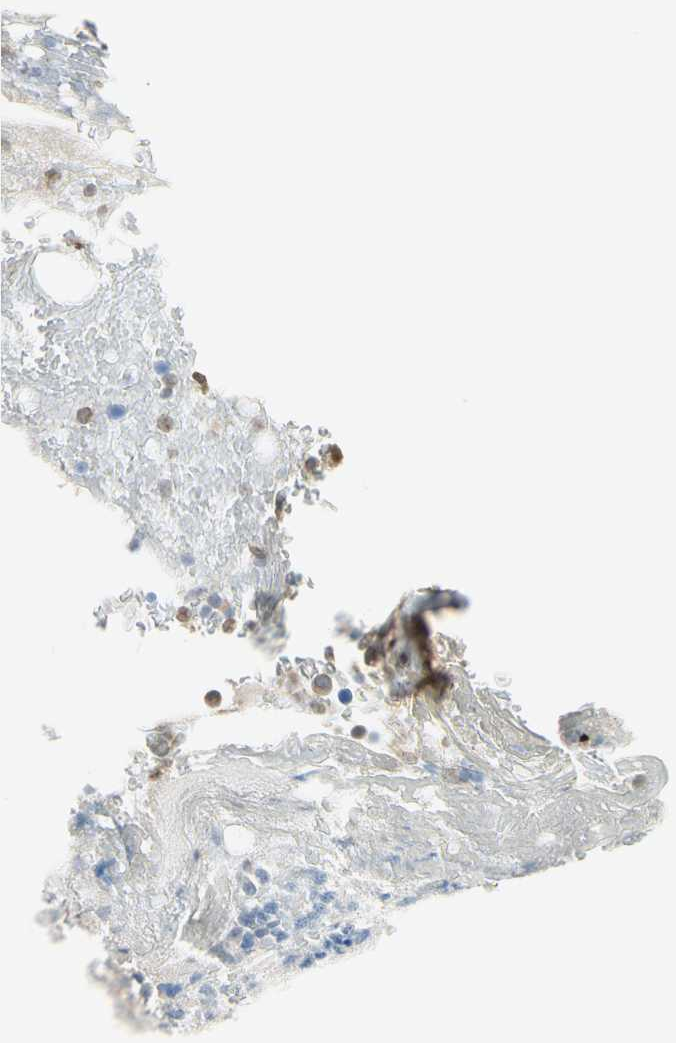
{"staining": {"intensity": "moderate", "quantity": "25%-75%", "location": "cytoplasmic/membranous,nuclear"}, "tissue": "bone marrow", "cell_type": "Hematopoietic cells", "image_type": "normal", "snomed": [{"axis": "morphology", "description": "Normal tissue, NOS"}, {"axis": "topography", "description": "Bone marrow"}], "caption": "DAB immunohistochemical staining of unremarkable bone marrow reveals moderate cytoplasmic/membranous,nuclear protein positivity in approximately 25%-75% of hematopoietic cells.", "gene": "LPCAT2", "patient": {"sex": "female", "age": 73}}